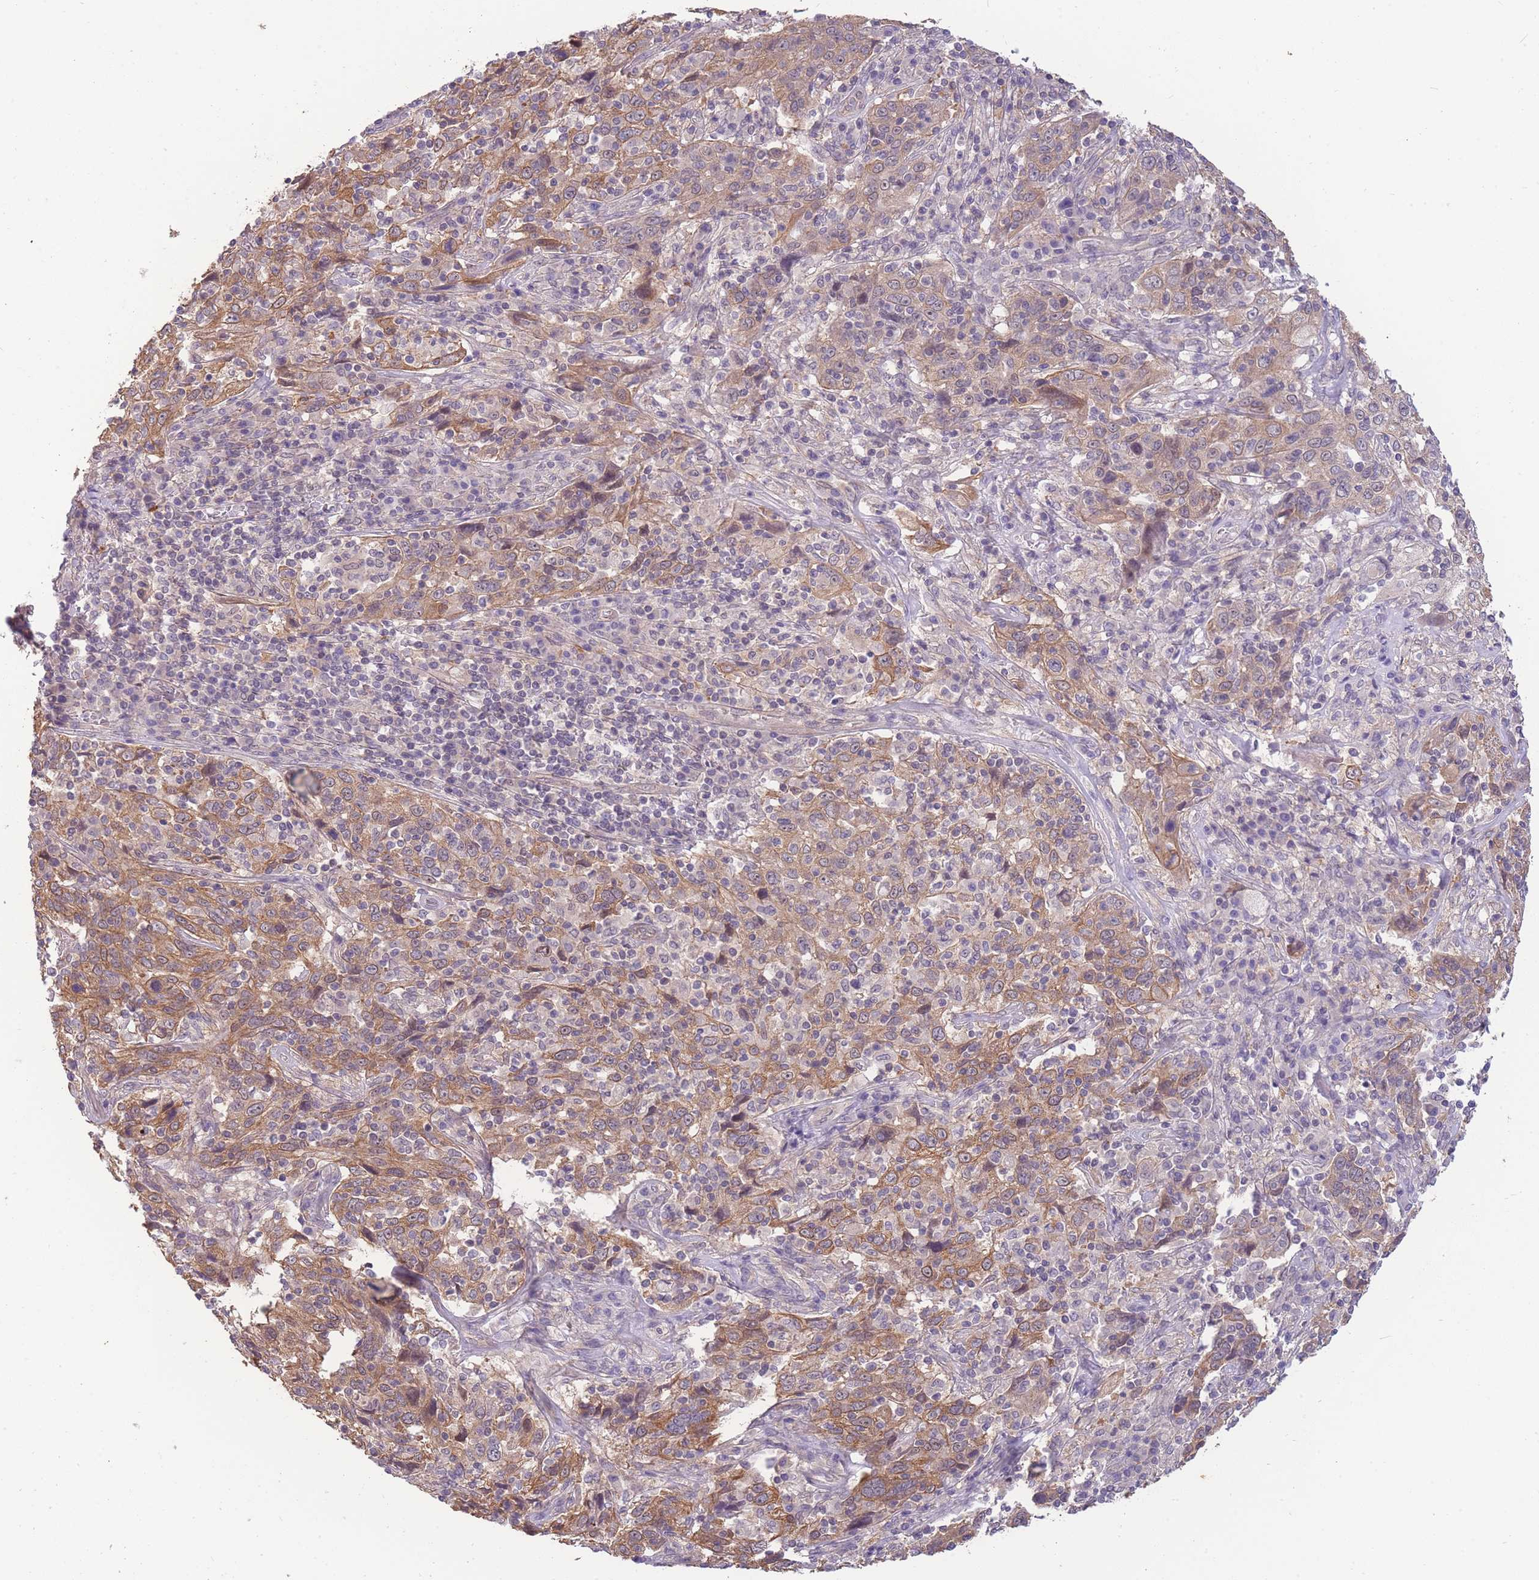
{"staining": {"intensity": "moderate", "quantity": ">75%", "location": "cytoplasmic/membranous"}, "tissue": "cervical cancer", "cell_type": "Tumor cells", "image_type": "cancer", "snomed": [{"axis": "morphology", "description": "Squamous cell carcinoma, NOS"}, {"axis": "topography", "description": "Cervix"}], "caption": "Immunohistochemistry (IHC) histopathology image of human squamous cell carcinoma (cervical) stained for a protein (brown), which exhibits medium levels of moderate cytoplasmic/membranous positivity in about >75% of tumor cells.", "gene": "SMC6", "patient": {"sex": "female", "age": 46}}